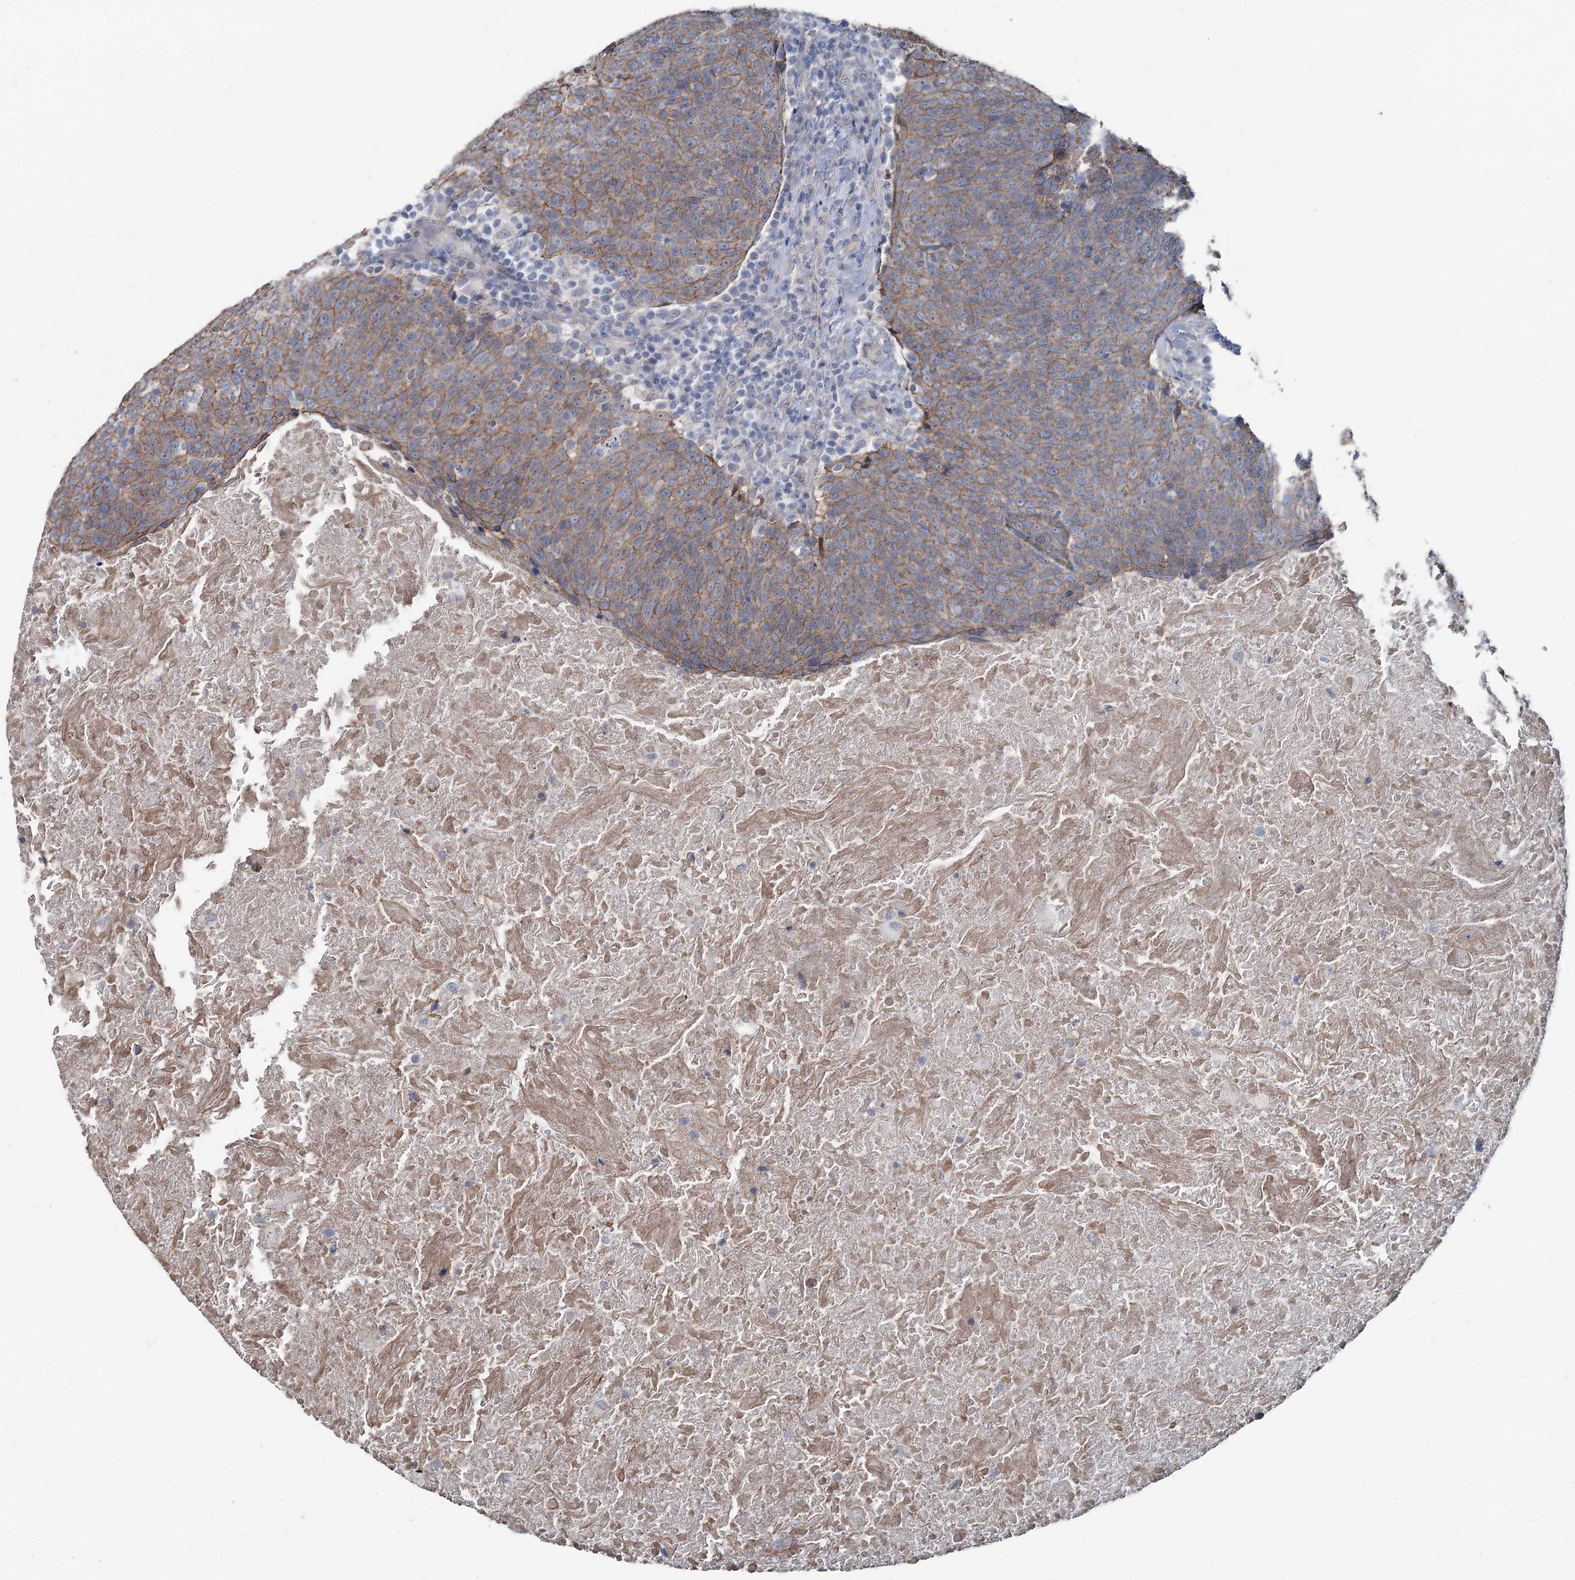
{"staining": {"intensity": "moderate", "quantity": ">75%", "location": "cytoplasmic/membranous"}, "tissue": "head and neck cancer", "cell_type": "Tumor cells", "image_type": "cancer", "snomed": [{"axis": "morphology", "description": "Squamous cell carcinoma, NOS"}, {"axis": "morphology", "description": "Squamous cell carcinoma, metastatic, NOS"}, {"axis": "topography", "description": "Lymph node"}, {"axis": "topography", "description": "Head-Neck"}], "caption": "Head and neck cancer (metastatic squamous cell carcinoma) tissue displays moderate cytoplasmic/membranous positivity in approximately >75% of tumor cells The staining was performed using DAB, with brown indicating positive protein expression. Nuclei are stained blue with hematoxylin.", "gene": "FAM120B", "patient": {"sex": "male", "age": 62}}